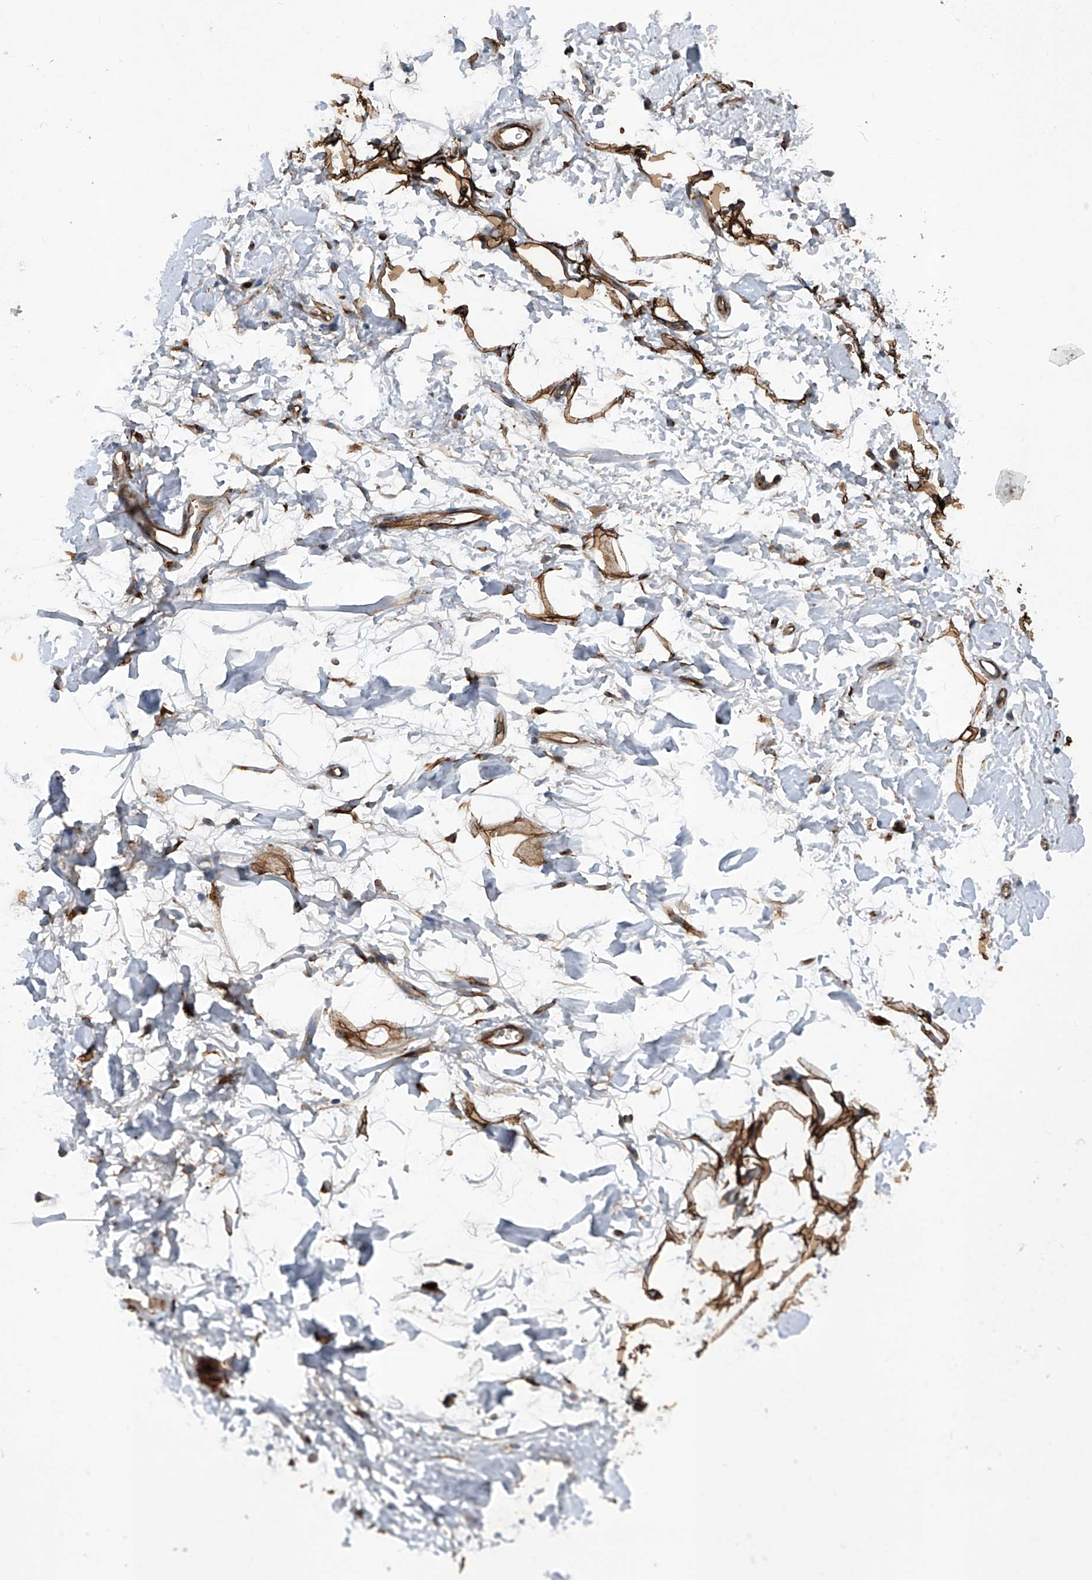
{"staining": {"intensity": "strong", "quantity": ">75%", "location": "cytoplasmic/membranous"}, "tissue": "adipose tissue", "cell_type": "Adipocytes", "image_type": "normal", "snomed": [{"axis": "morphology", "description": "Normal tissue, NOS"}, {"axis": "morphology", "description": "Adenocarcinoma, NOS"}, {"axis": "topography", "description": "Pancreas"}, {"axis": "topography", "description": "Peripheral nerve tissue"}], "caption": "A photomicrograph showing strong cytoplasmic/membranous positivity in about >75% of adipocytes in benign adipose tissue, as visualized by brown immunohistochemical staining.", "gene": "ASCC3", "patient": {"sex": "male", "age": 59}}